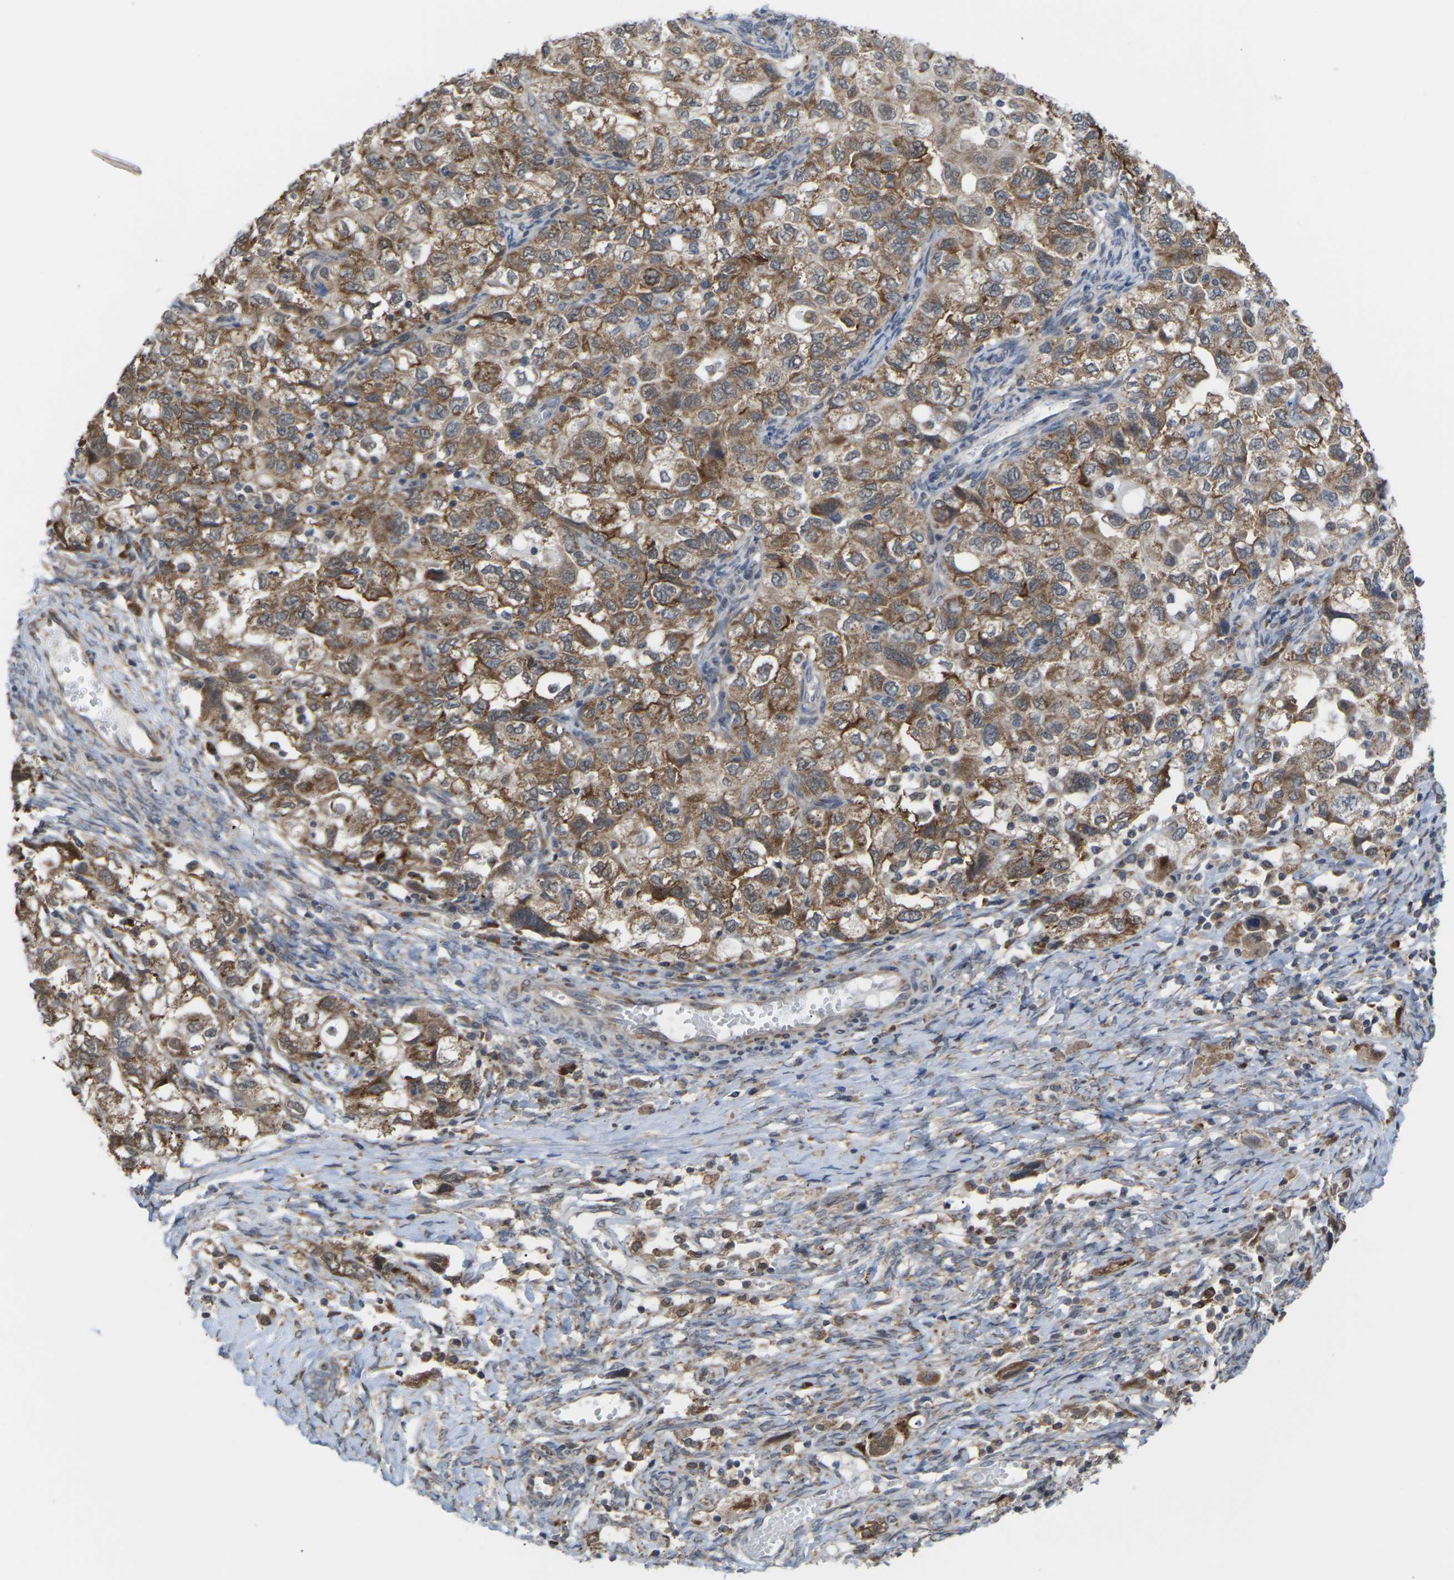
{"staining": {"intensity": "moderate", "quantity": ">75%", "location": "cytoplasmic/membranous"}, "tissue": "ovarian cancer", "cell_type": "Tumor cells", "image_type": "cancer", "snomed": [{"axis": "morphology", "description": "Carcinoma, NOS"}, {"axis": "morphology", "description": "Cystadenocarcinoma, serous, NOS"}, {"axis": "topography", "description": "Ovary"}], "caption": "DAB (3,3'-diaminobenzidine) immunohistochemical staining of ovarian cancer exhibits moderate cytoplasmic/membranous protein staining in approximately >75% of tumor cells.", "gene": "PDZK1IP1", "patient": {"sex": "female", "age": 69}}